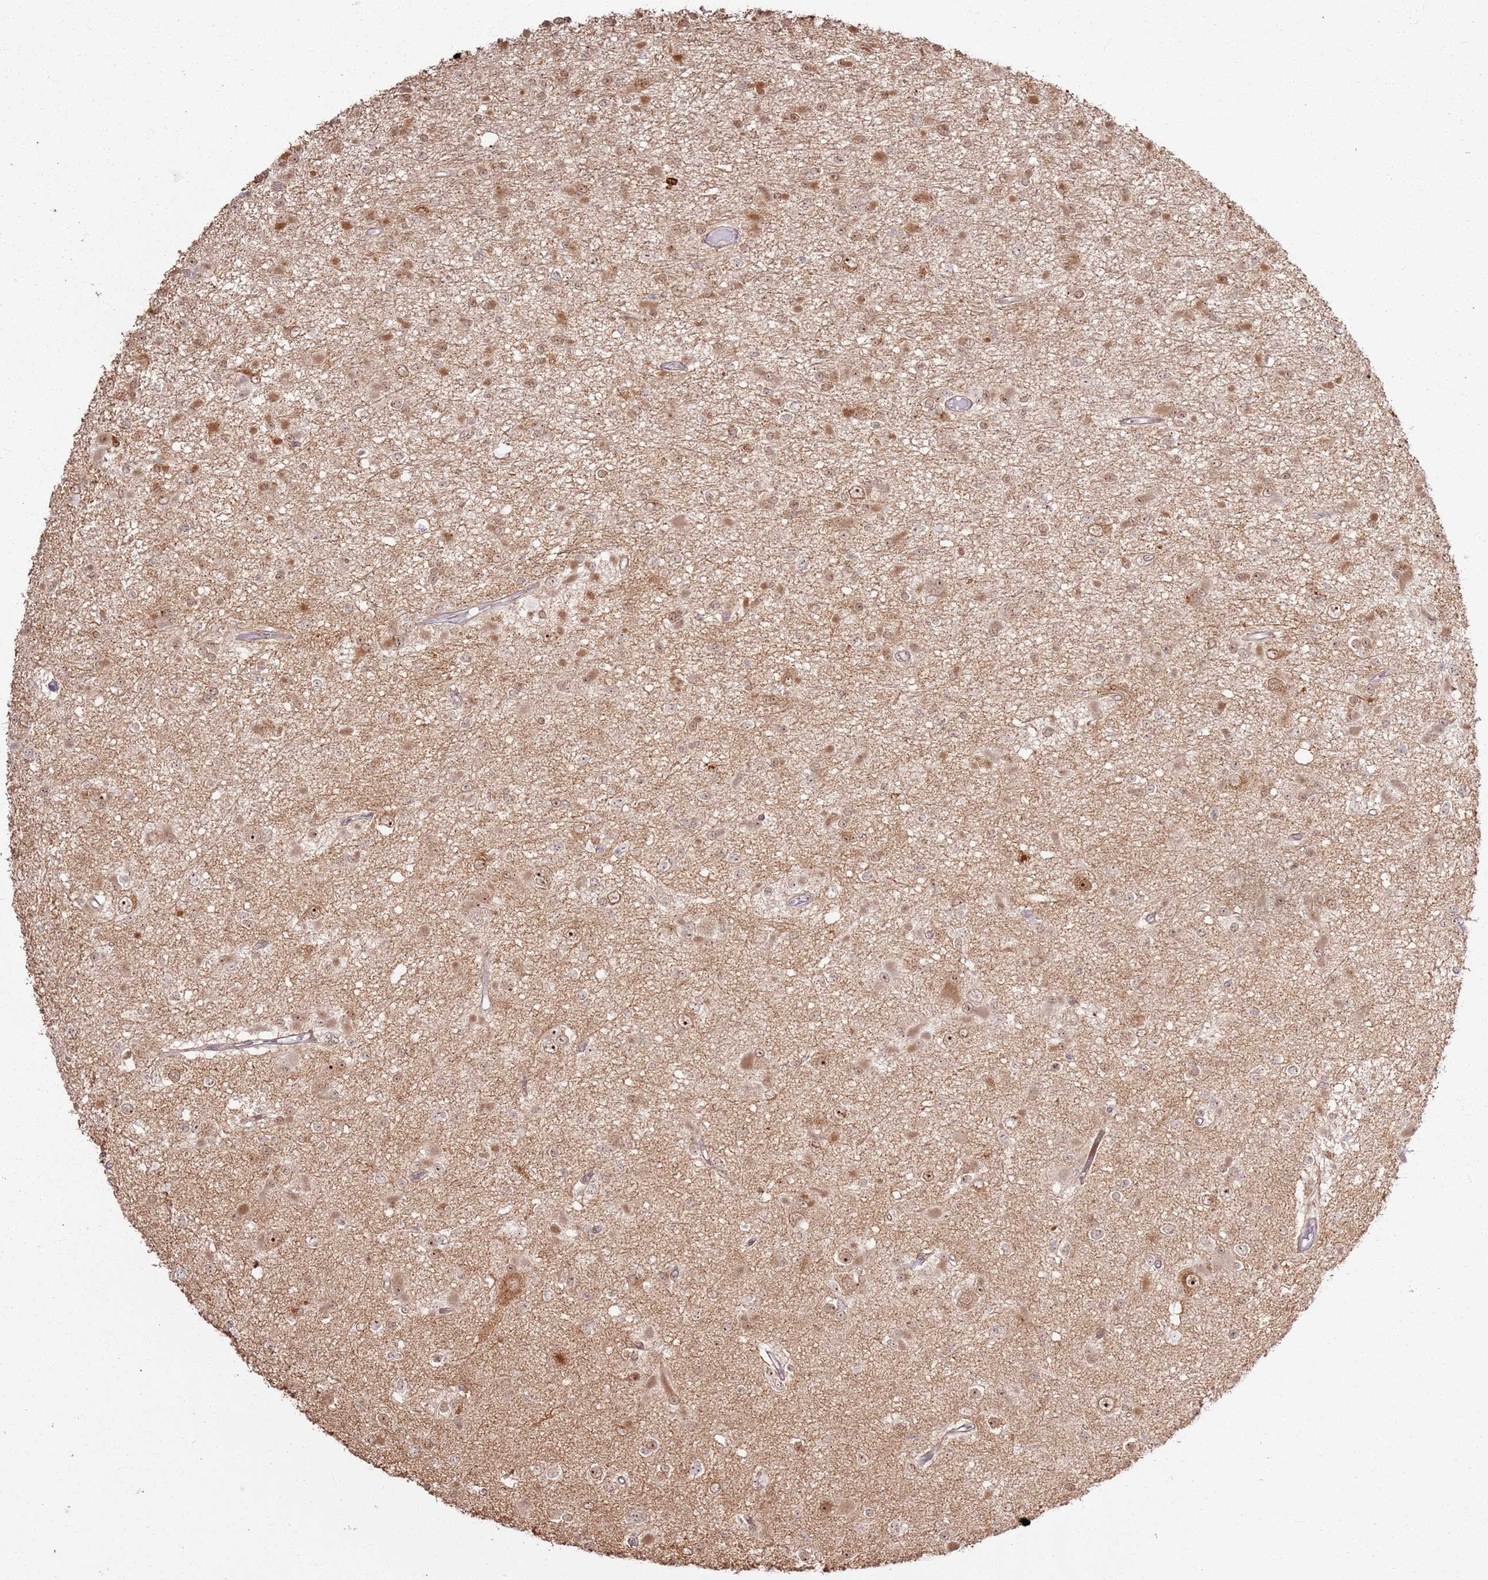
{"staining": {"intensity": "moderate", "quantity": ">75%", "location": "cytoplasmic/membranous,nuclear"}, "tissue": "glioma", "cell_type": "Tumor cells", "image_type": "cancer", "snomed": [{"axis": "morphology", "description": "Glioma, malignant, Low grade"}, {"axis": "topography", "description": "Brain"}], "caption": "Low-grade glioma (malignant) stained with a brown dye exhibits moderate cytoplasmic/membranous and nuclear positive expression in about >75% of tumor cells.", "gene": "CNPY1", "patient": {"sex": "female", "age": 22}}